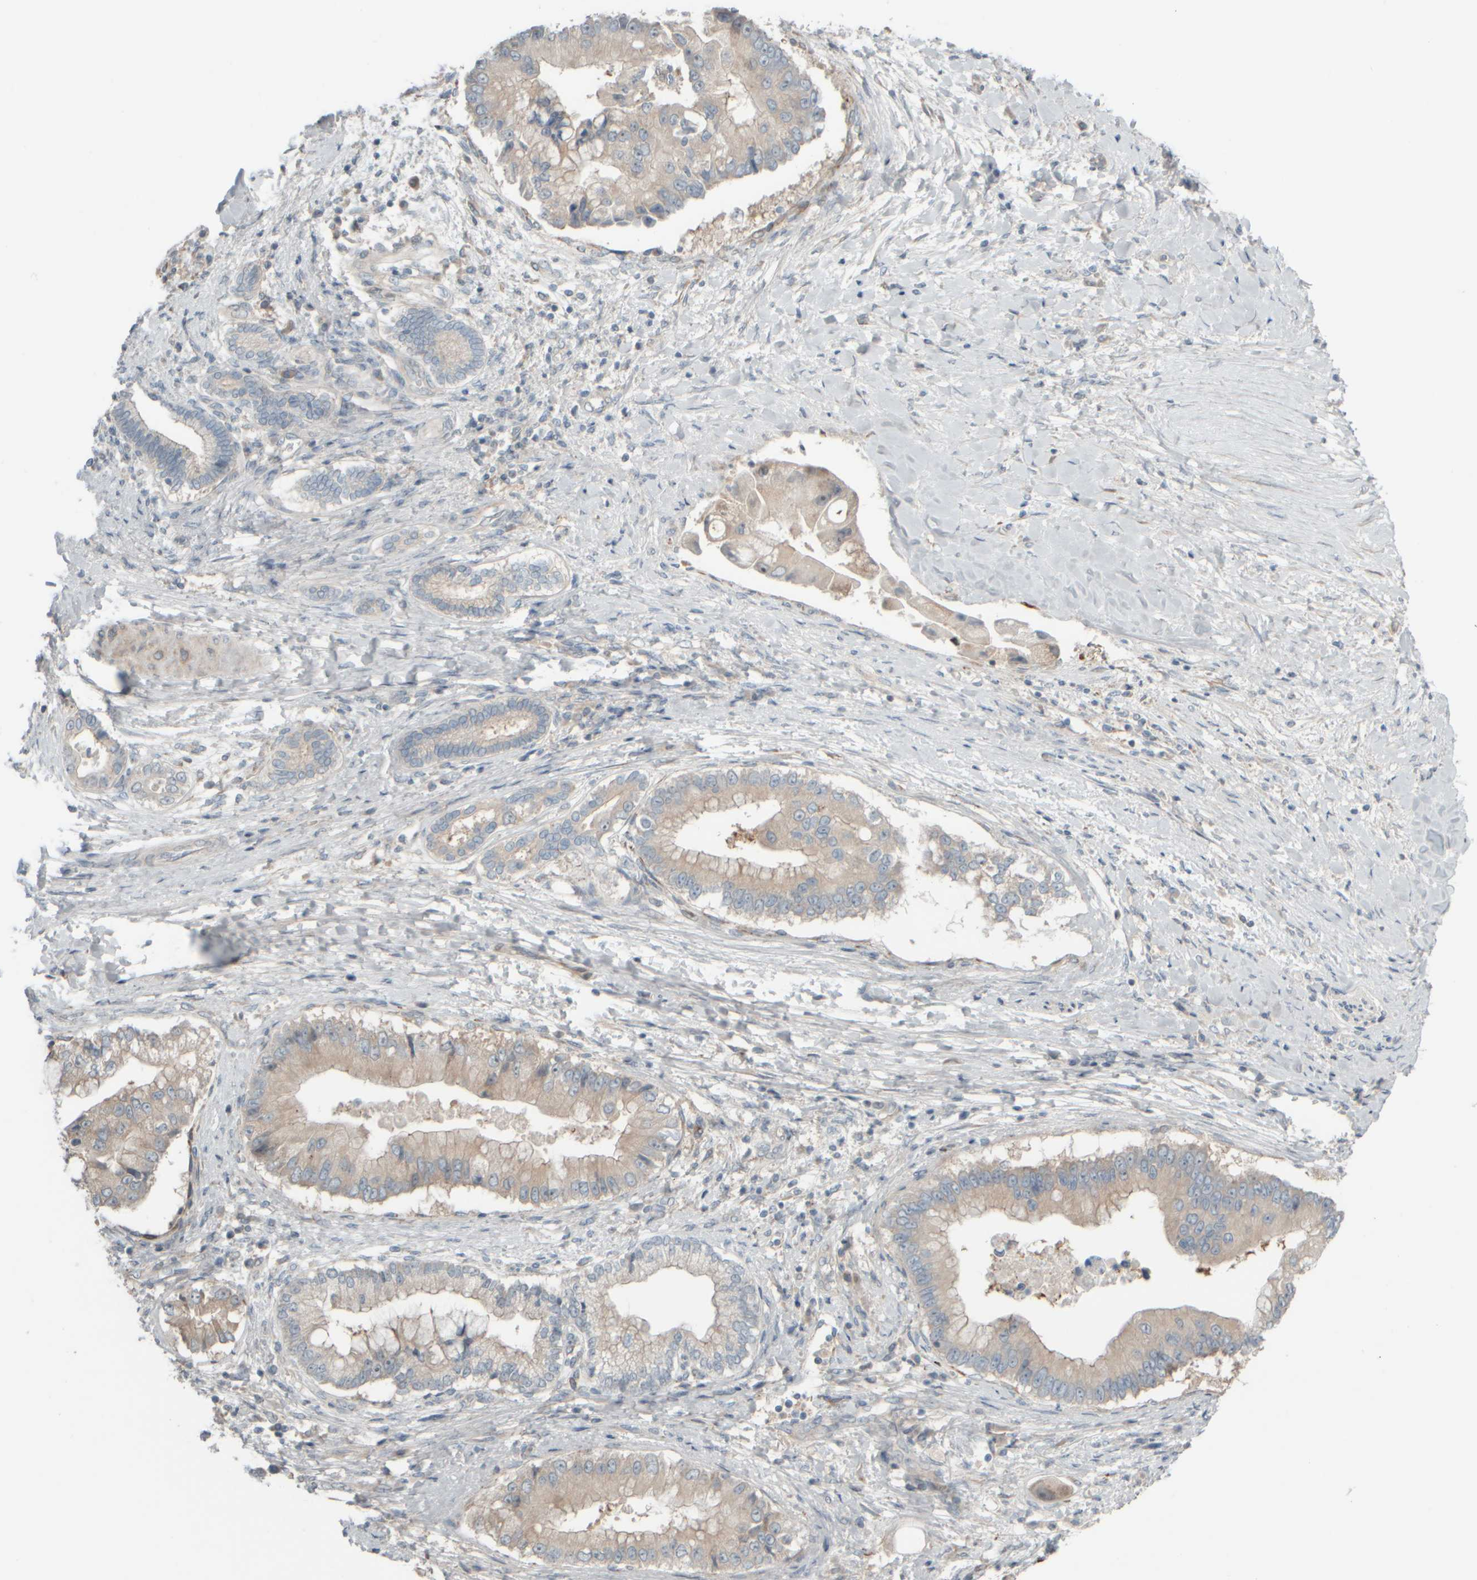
{"staining": {"intensity": "weak", "quantity": "<25%", "location": "cytoplasmic/membranous"}, "tissue": "liver cancer", "cell_type": "Tumor cells", "image_type": "cancer", "snomed": [{"axis": "morphology", "description": "Cholangiocarcinoma"}, {"axis": "topography", "description": "Liver"}], "caption": "Tumor cells show no significant staining in liver cancer (cholangiocarcinoma).", "gene": "HGS", "patient": {"sex": "male", "age": 50}}